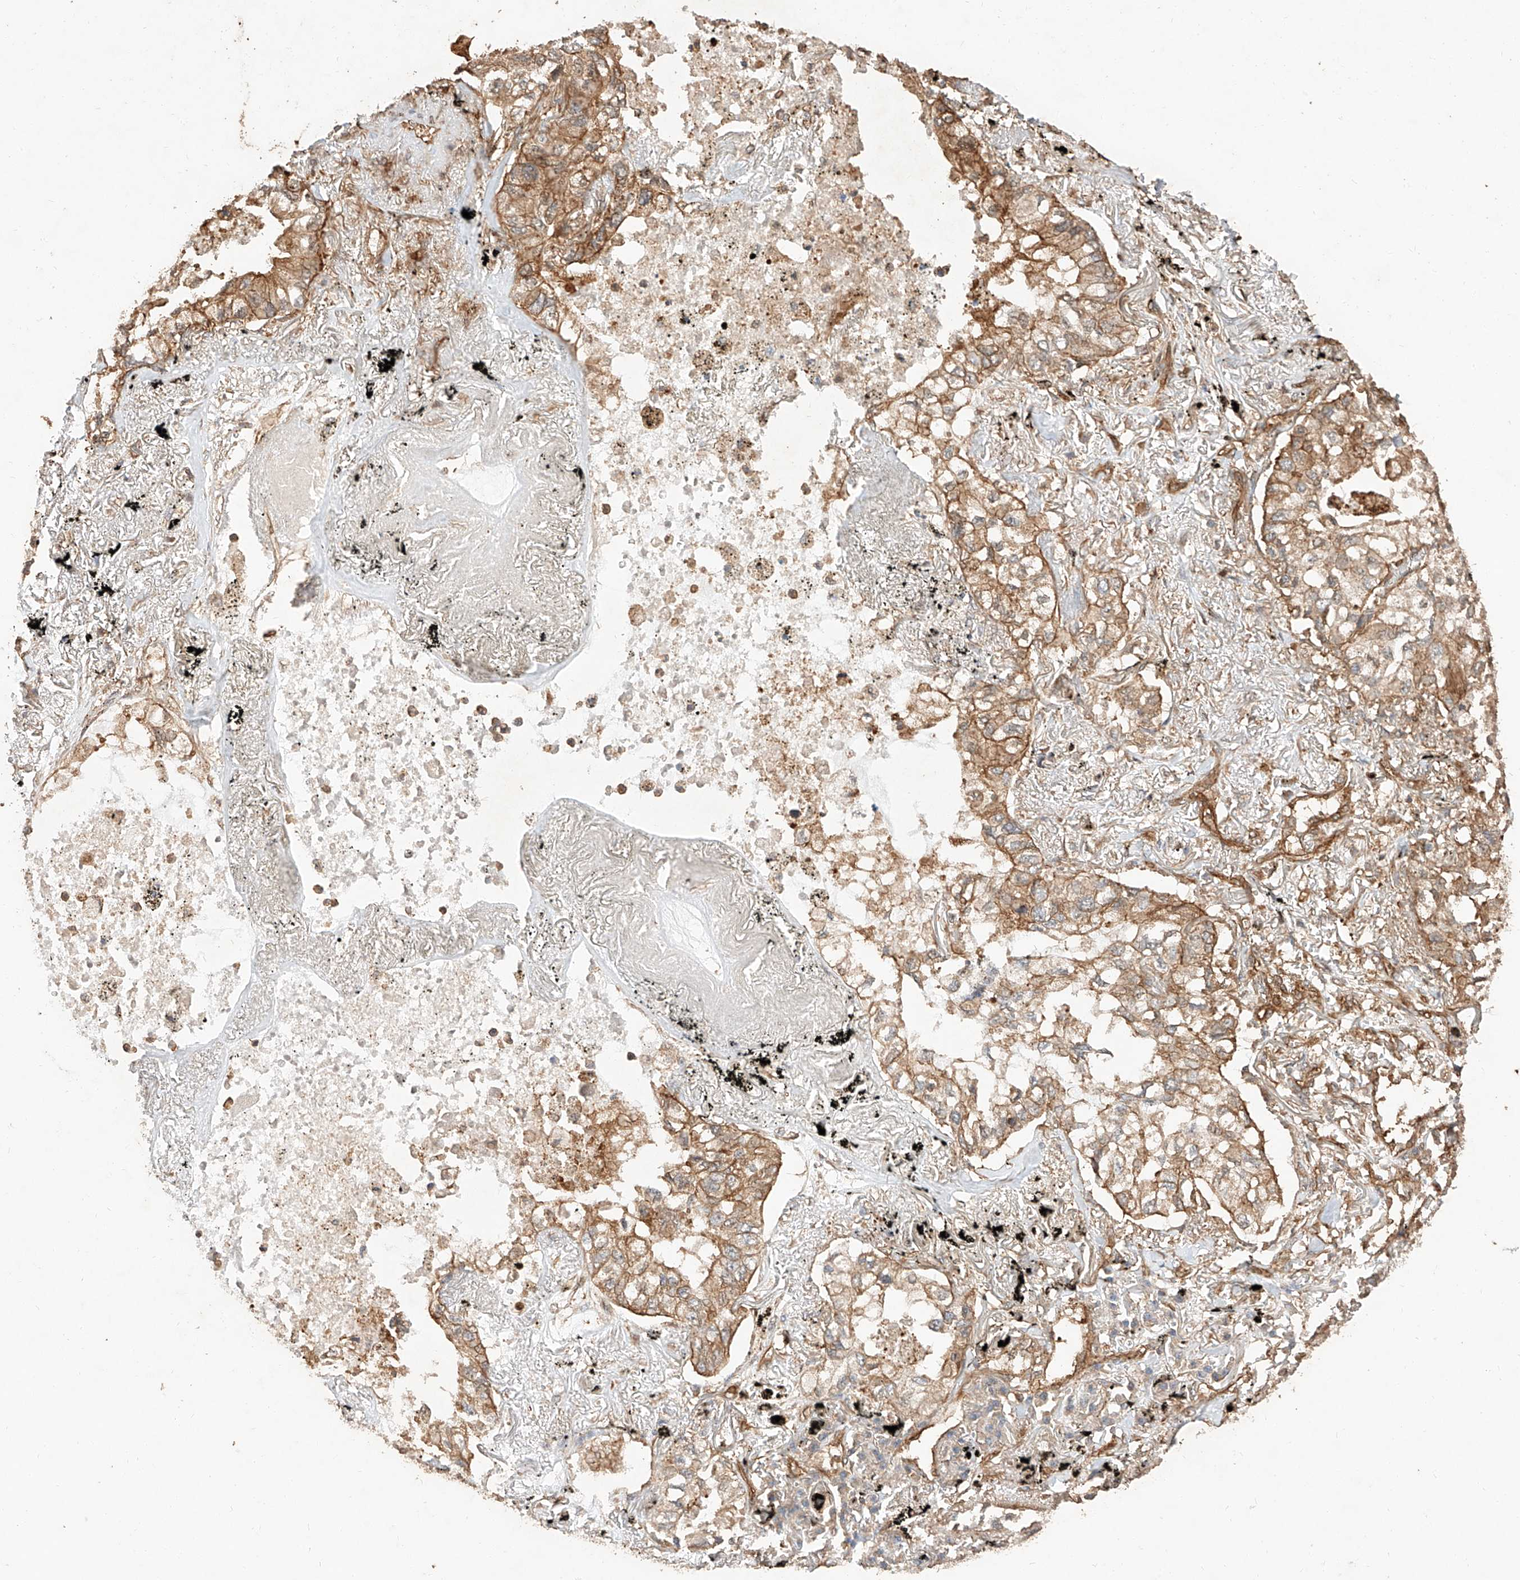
{"staining": {"intensity": "moderate", "quantity": ">75%", "location": "cytoplasmic/membranous"}, "tissue": "lung cancer", "cell_type": "Tumor cells", "image_type": "cancer", "snomed": [{"axis": "morphology", "description": "Adenocarcinoma, NOS"}, {"axis": "topography", "description": "Lung"}], "caption": "Immunohistochemical staining of lung cancer (adenocarcinoma) exhibits moderate cytoplasmic/membranous protein staining in approximately >75% of tumor cells.", "gene": "GHDC", "patient": {"sex": "male", "age": 65}}